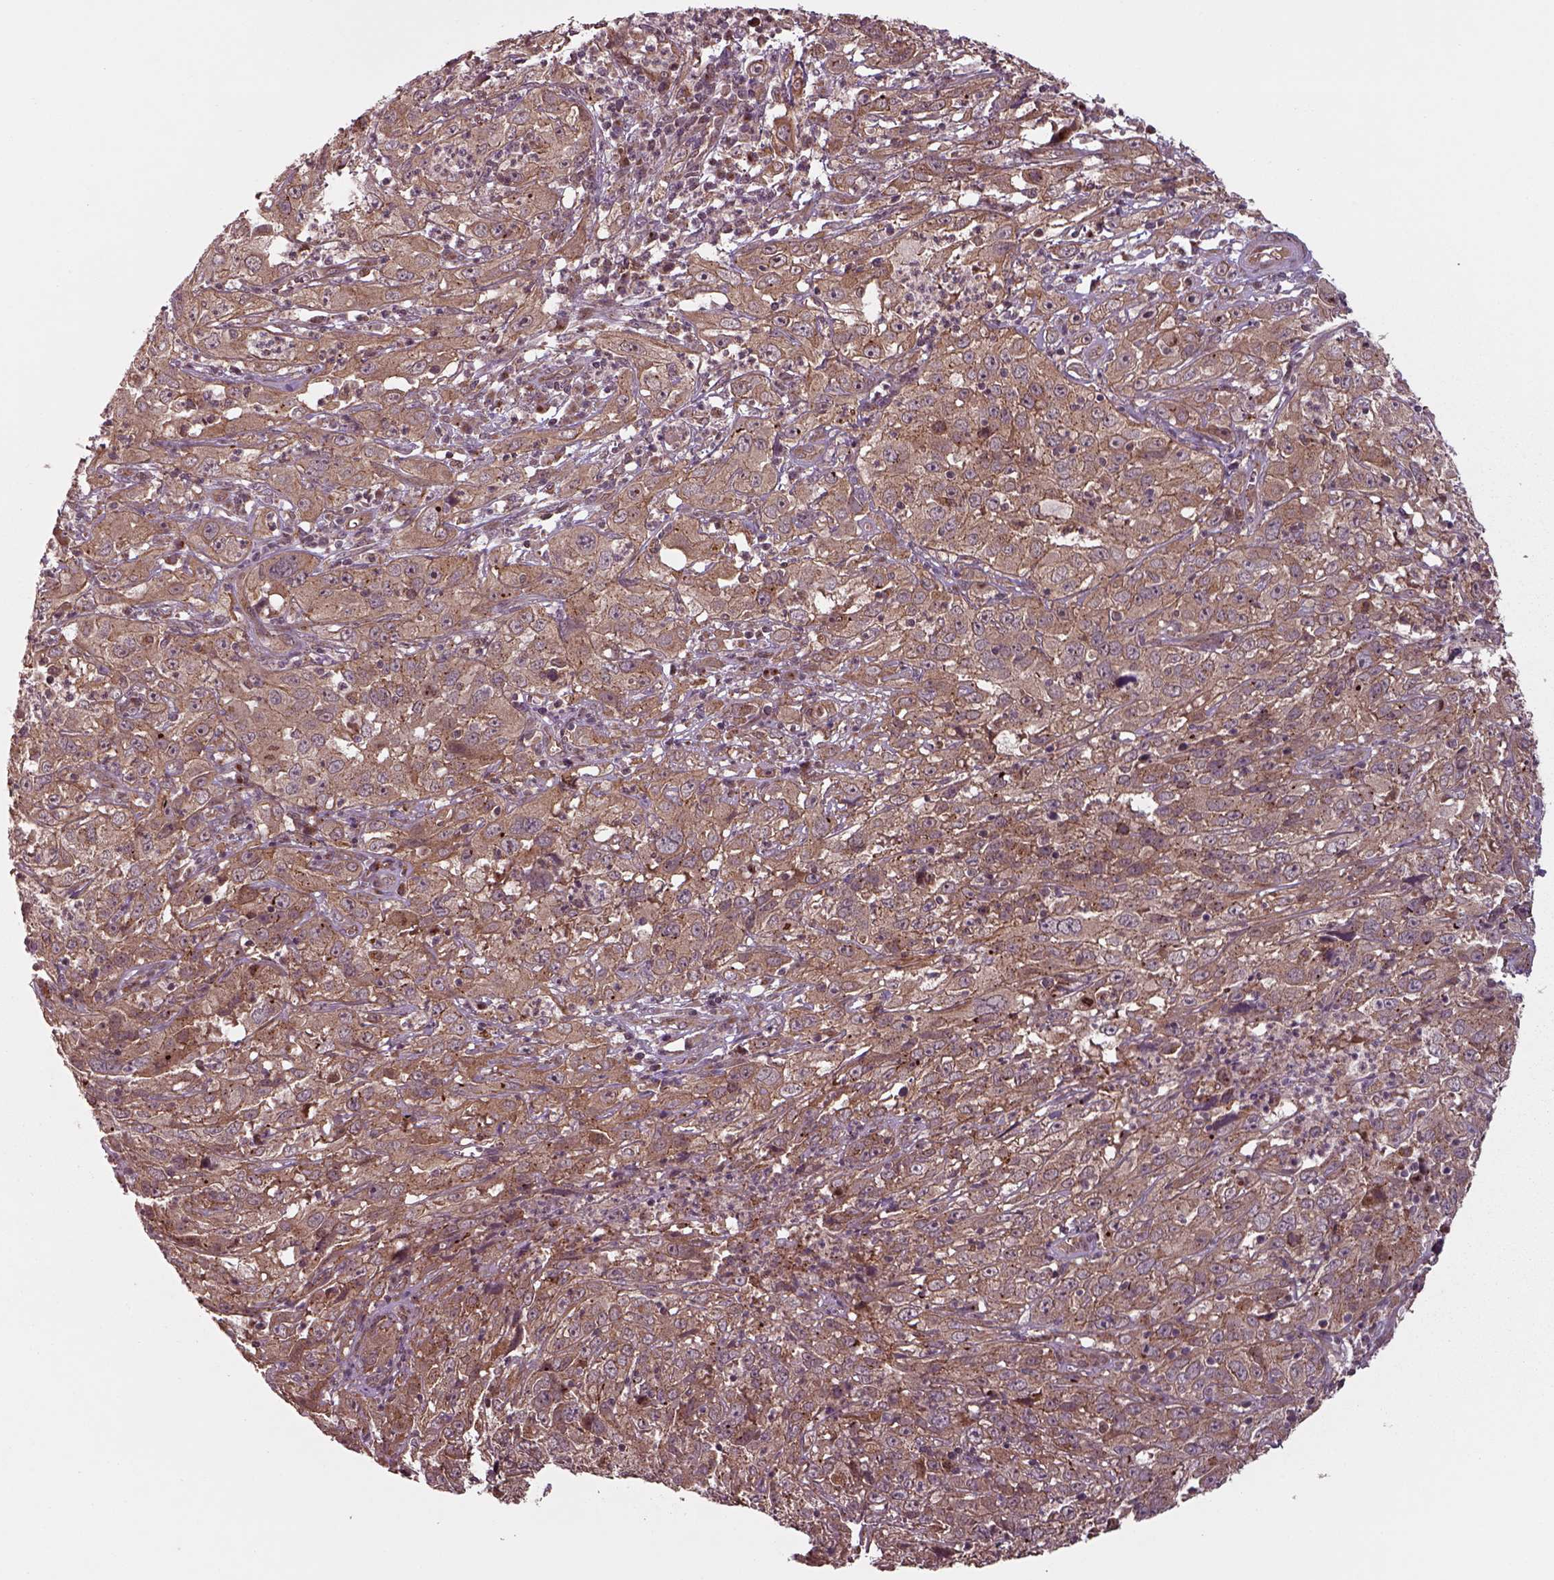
{"staining": {"intensity": "moderate", "quantity": ">75%", "location": "cytoplasmic/membranous"}, "tissue": "cervical cancer", "cell_type": "Tumor cells", "image_type": "cancer", "snomed": [{"axis": "morphology", "description": "Squamous cell carcinoma, NOS"}, {"axis": "topography", "description": "Cervix"}], "caption": "An image showing moderate cytoplasmic/membranous staining in about >75% of tumor cells in cervical squamous cell carcinoma, as visualized by brown immunohistochemical staining.", "gene": "CHMP3", "patient": {"sex": "female", "age": 32}}